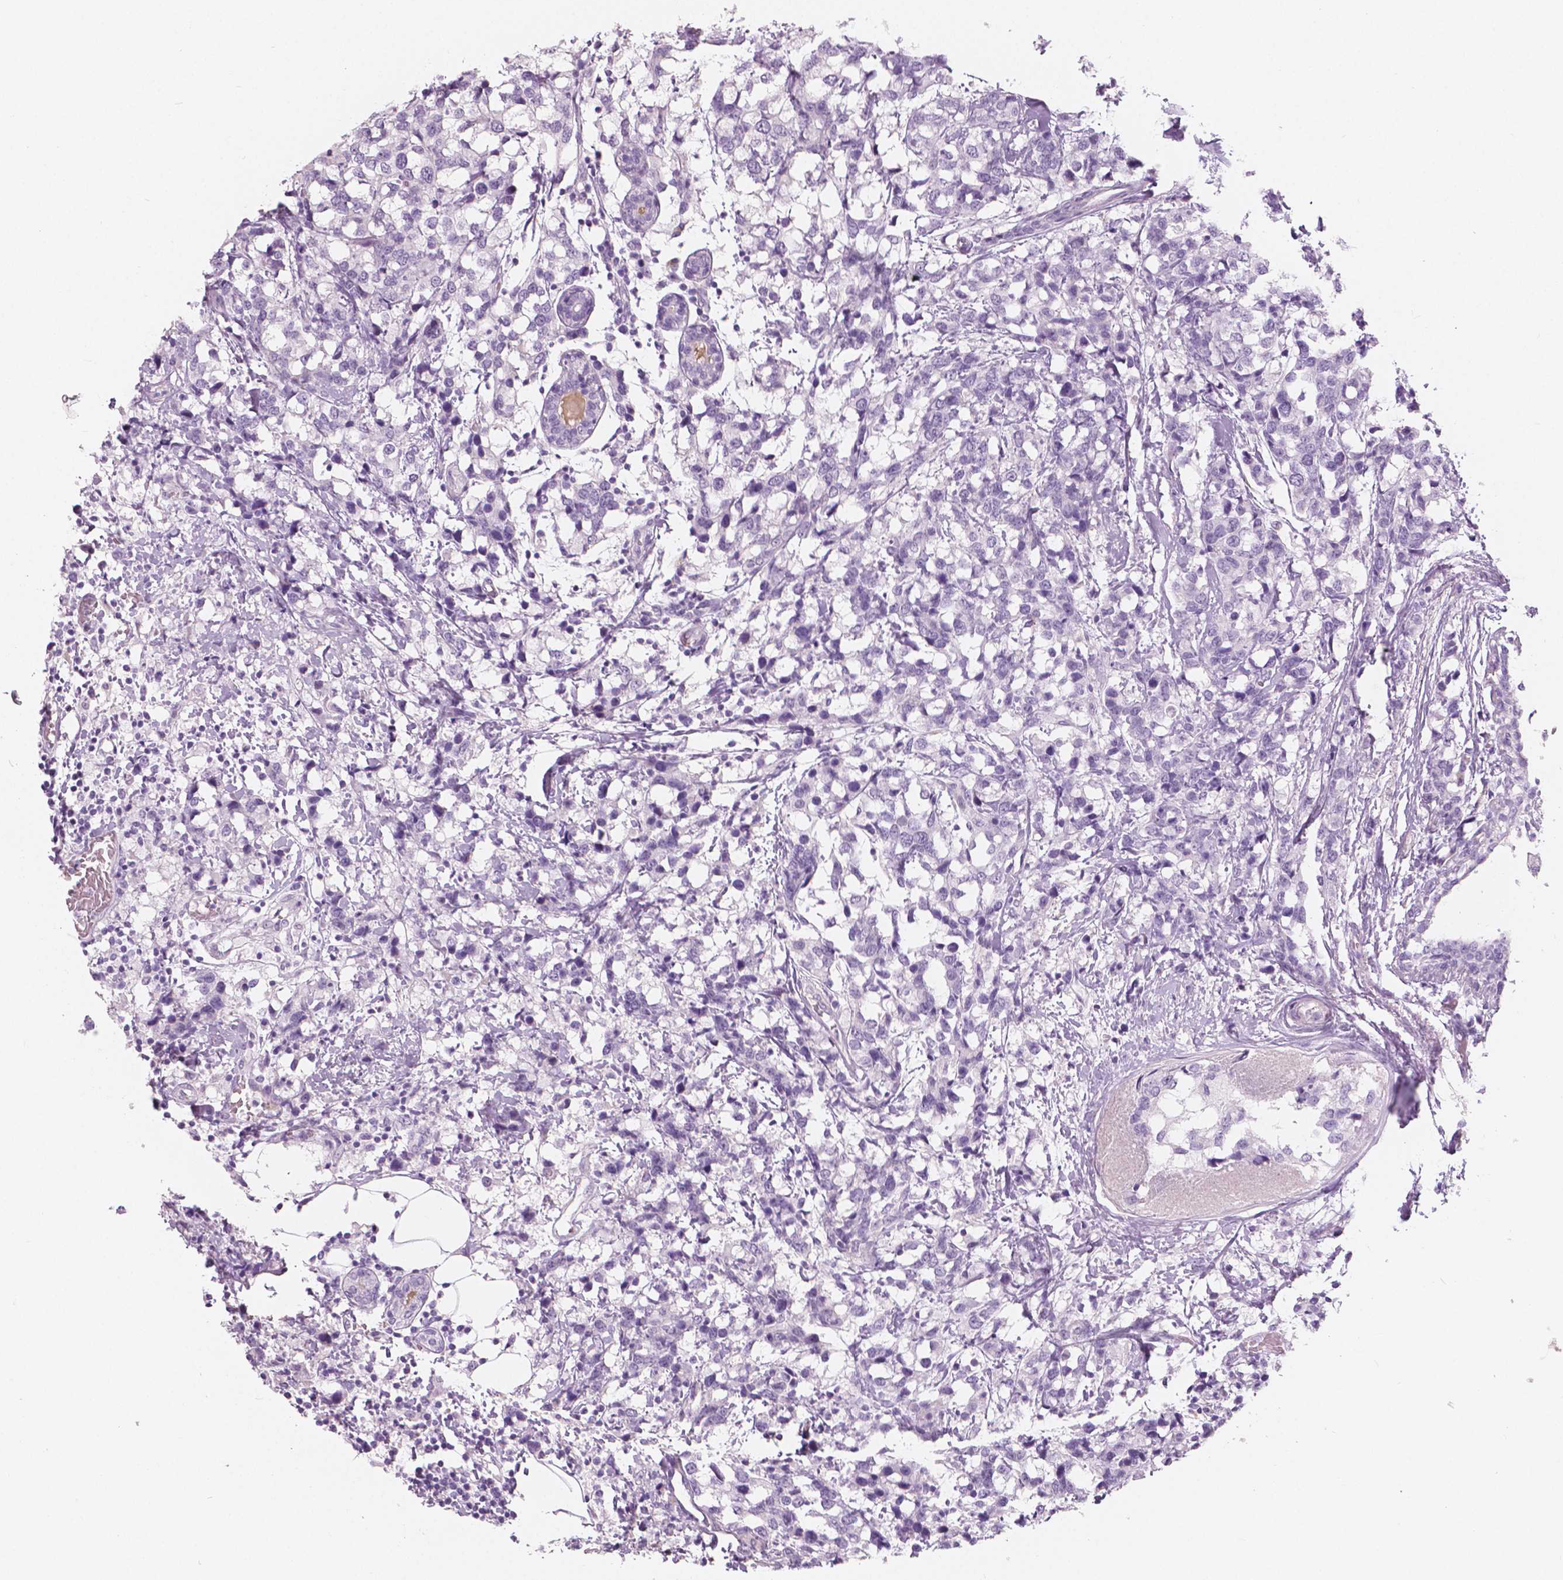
{"staining": {"intensity": "negative", "quantity": "none", "location": "none"}, "tissue": "breast cancer", "cell_type": "Tumor cells", "image_type": "cancer", "snomed": [{"axis": "morphology", "description": "Lobular carcinoma"}, {"axis": "topography", "description": "Breast"}], "caption": "A high-resolution photomicrograph shows immunohistochemistry staining of breast lobular carcinoma, which reveals no significant expression in tumor cells.", "gene": "A4GNT", "patient": {"sex": "female", "age": 59}}